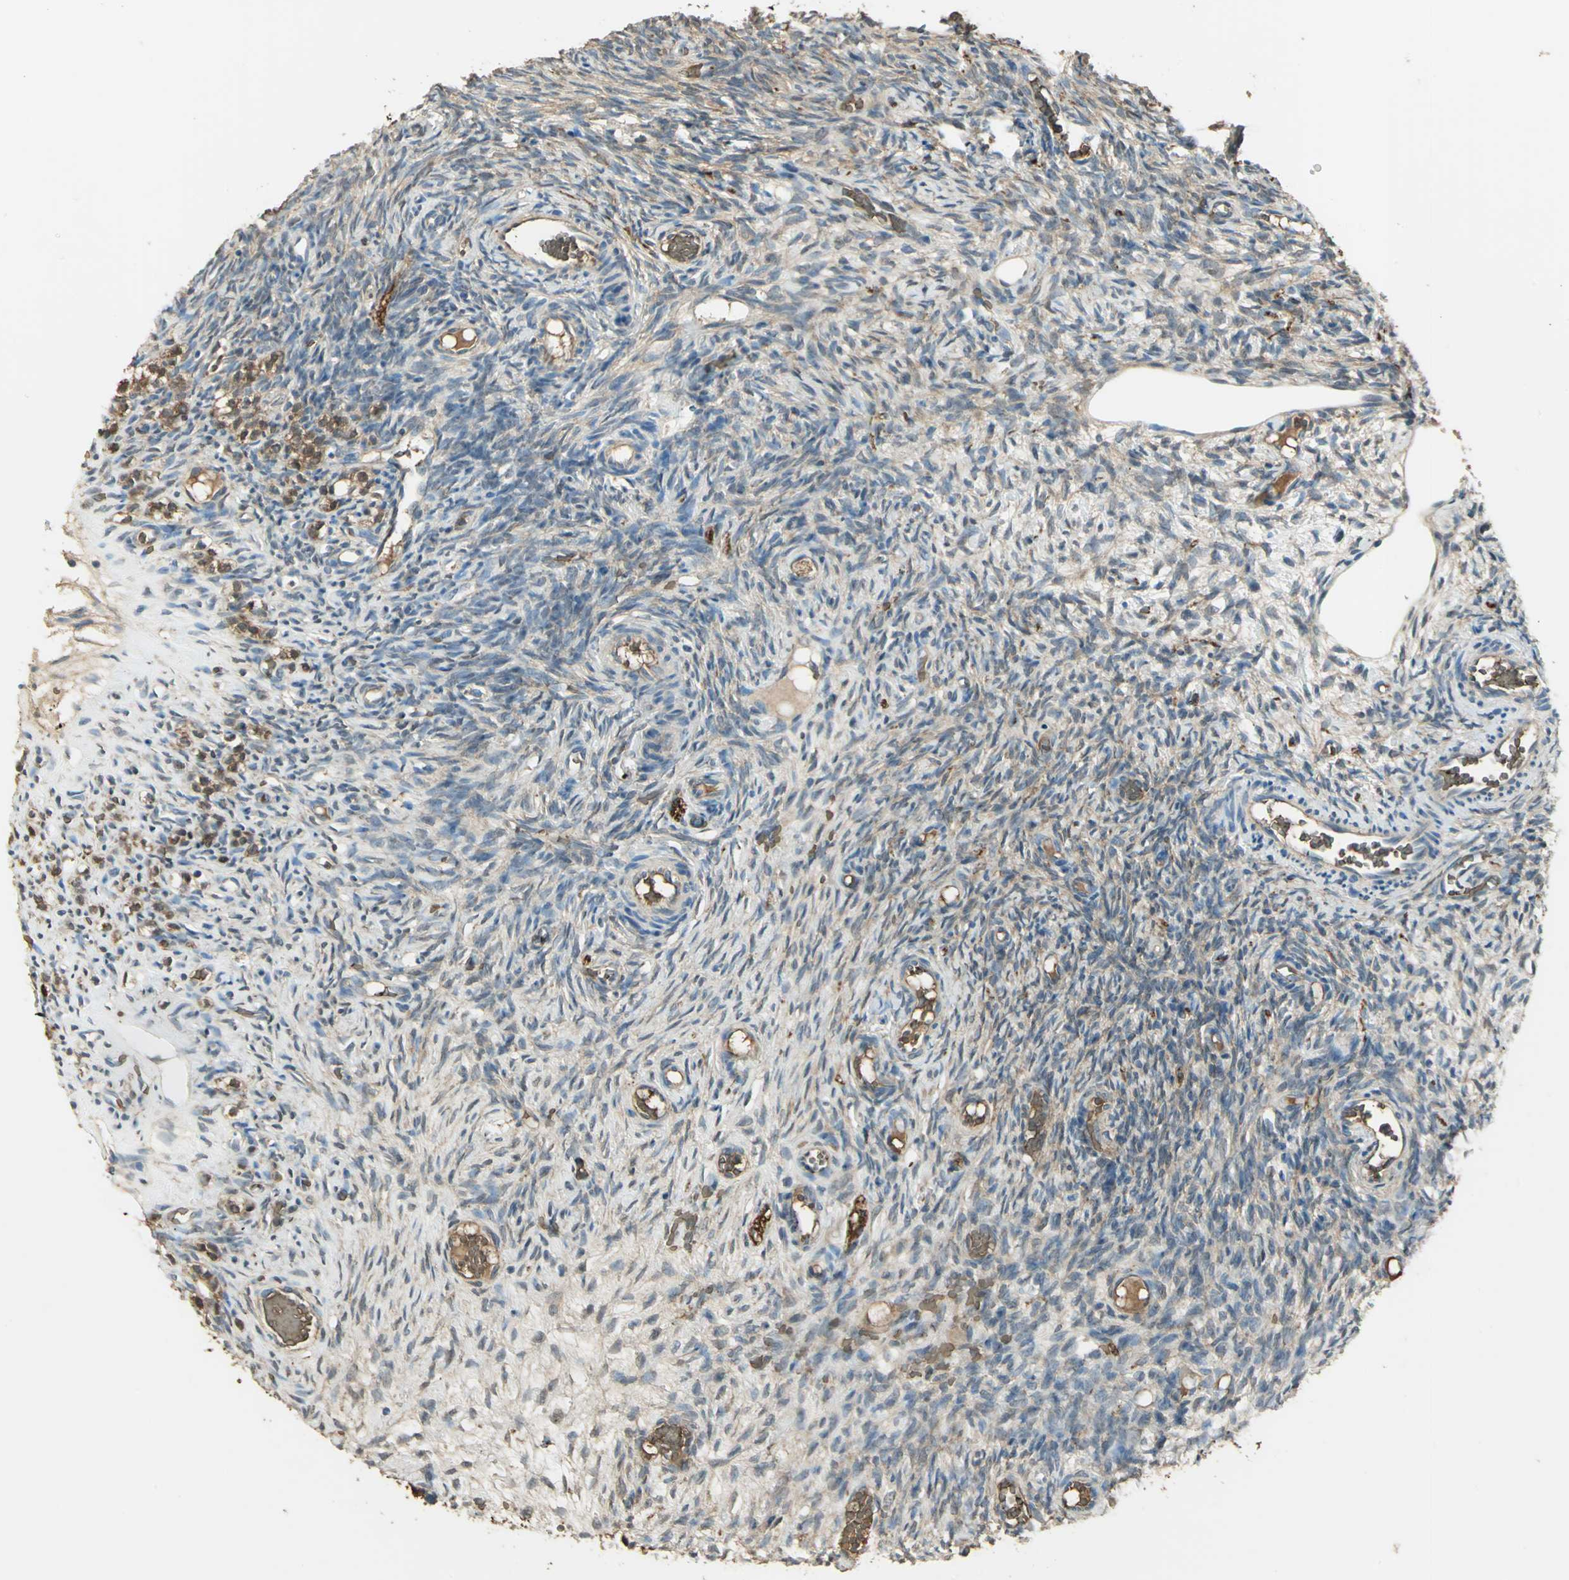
{"staining": {"intensity": "weak", "quantity": "25%-75%", "location": "cytoplasmic/membranous"}, "tissue": "ovary", "cell_type": "Ovarian stroma cells", "image_type": "normal", "snomed": [{"axis": "morphology", "description": "Normal tissue, NOS"}, {"axis": "topography", "description": "Ovary"}], "caption": "Immunohistochemical staining of normal ovary shows low levels of weak cytoplasmic/membranous positivity in approximately 25%-75% of ovarian stroma cells.", "gene": "DDAH1", "patient": {"sex": "female", "age": 35}}